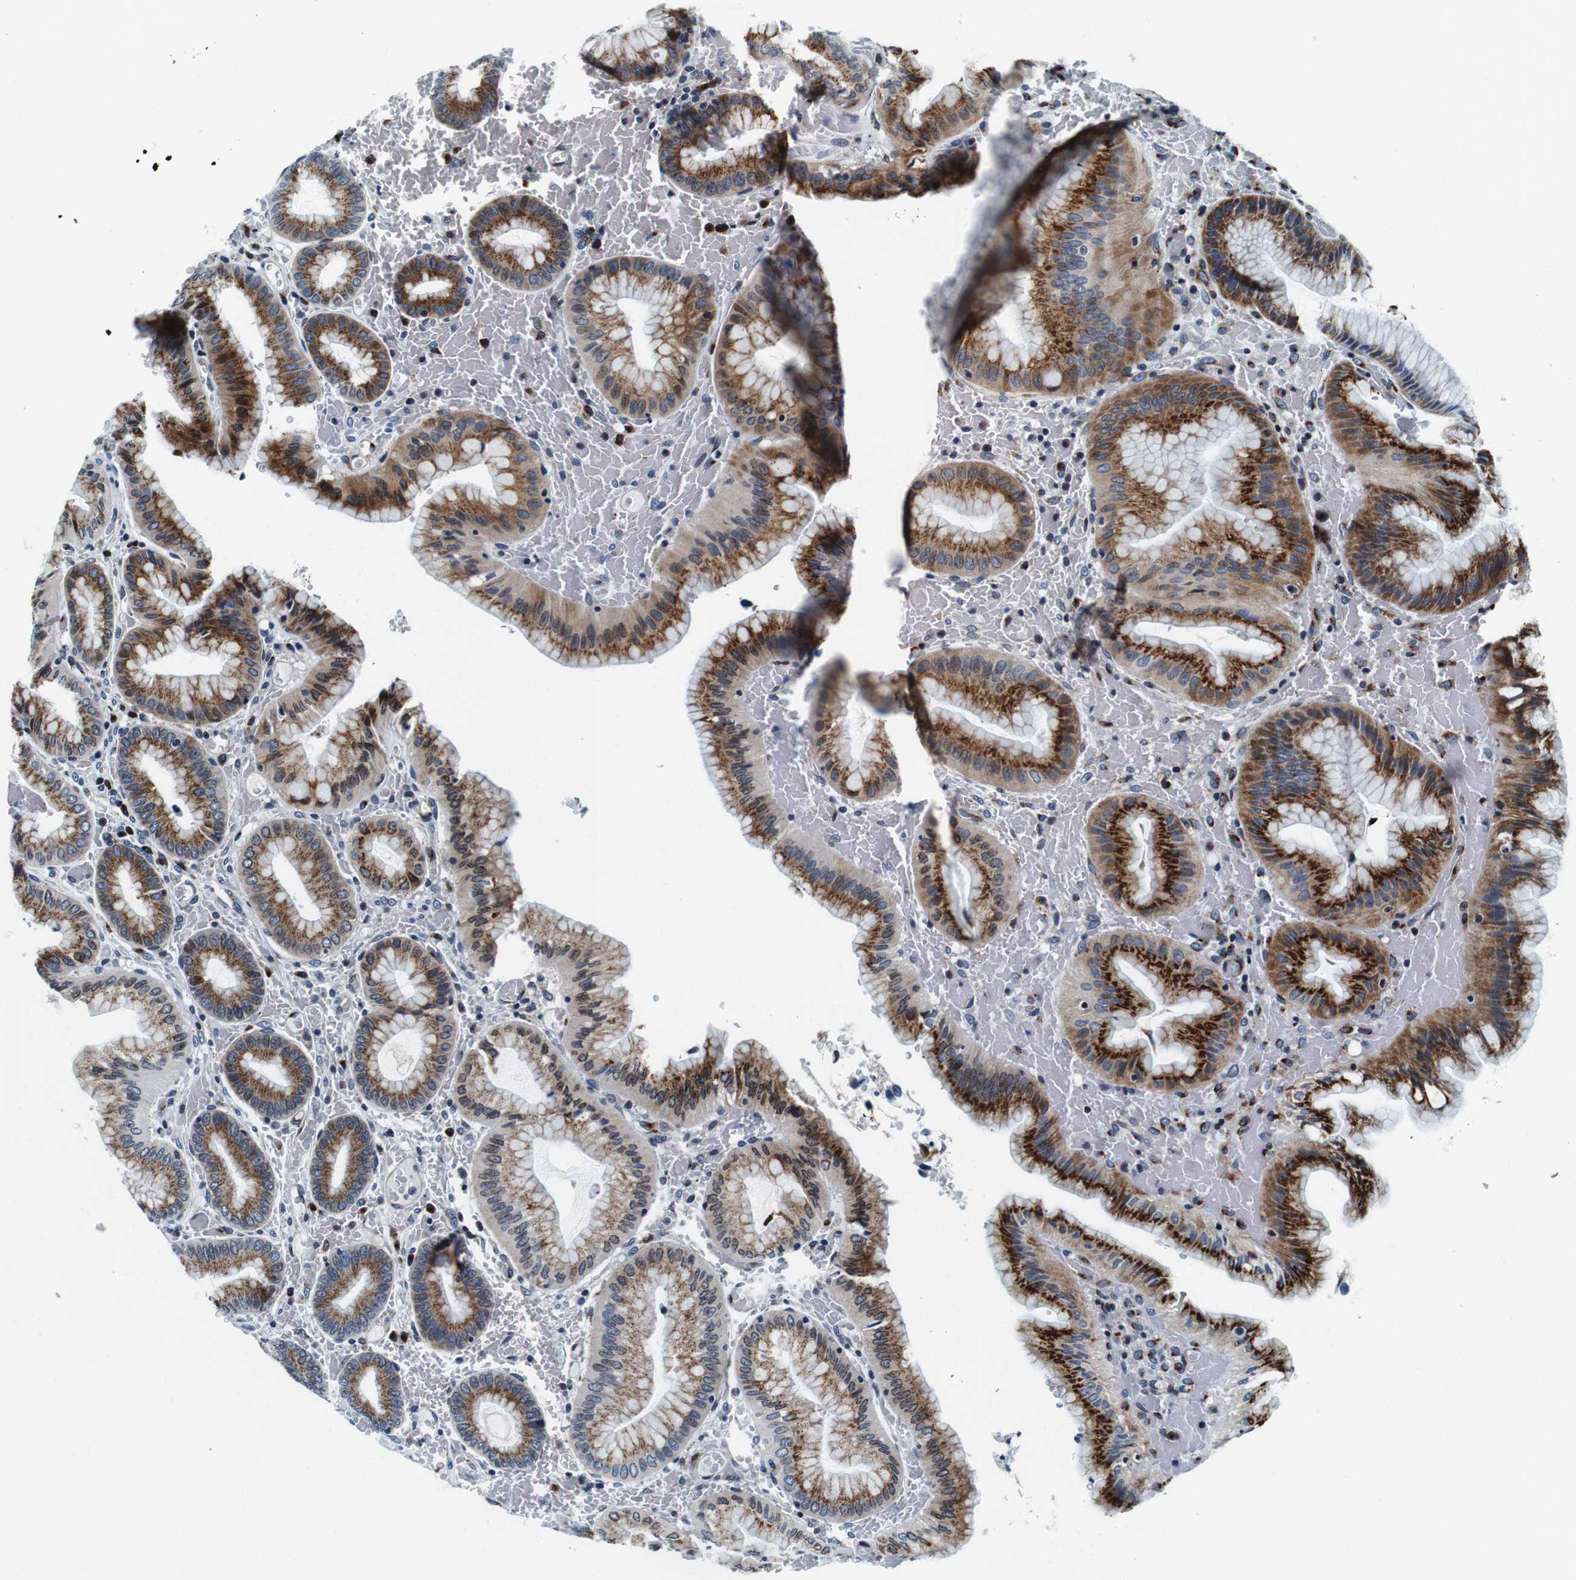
{"staining": {"intensity": "strong", "quantity": "25%-75%", "location": "cytoplasmic/membranous"}, "tissue": "stomach", "cell_type": "Glandular cells", "image_type": "normal", "snomed": [{"axis": "morphology", "description": "Normal tissue, NOS"}, {"axis": "morphology", "description": "Carcinoid, malignant, NOS"}, {"axis": "topography", "description": "Stomach, upper"}], "caption": "Protein expression analysis of normal stomach exhibits strong cytoplasmic/membranous positivity in about 25%-75% of glandular cells.", "gene": "FAR2", "patient": {"sex": "male", "age": 39}}